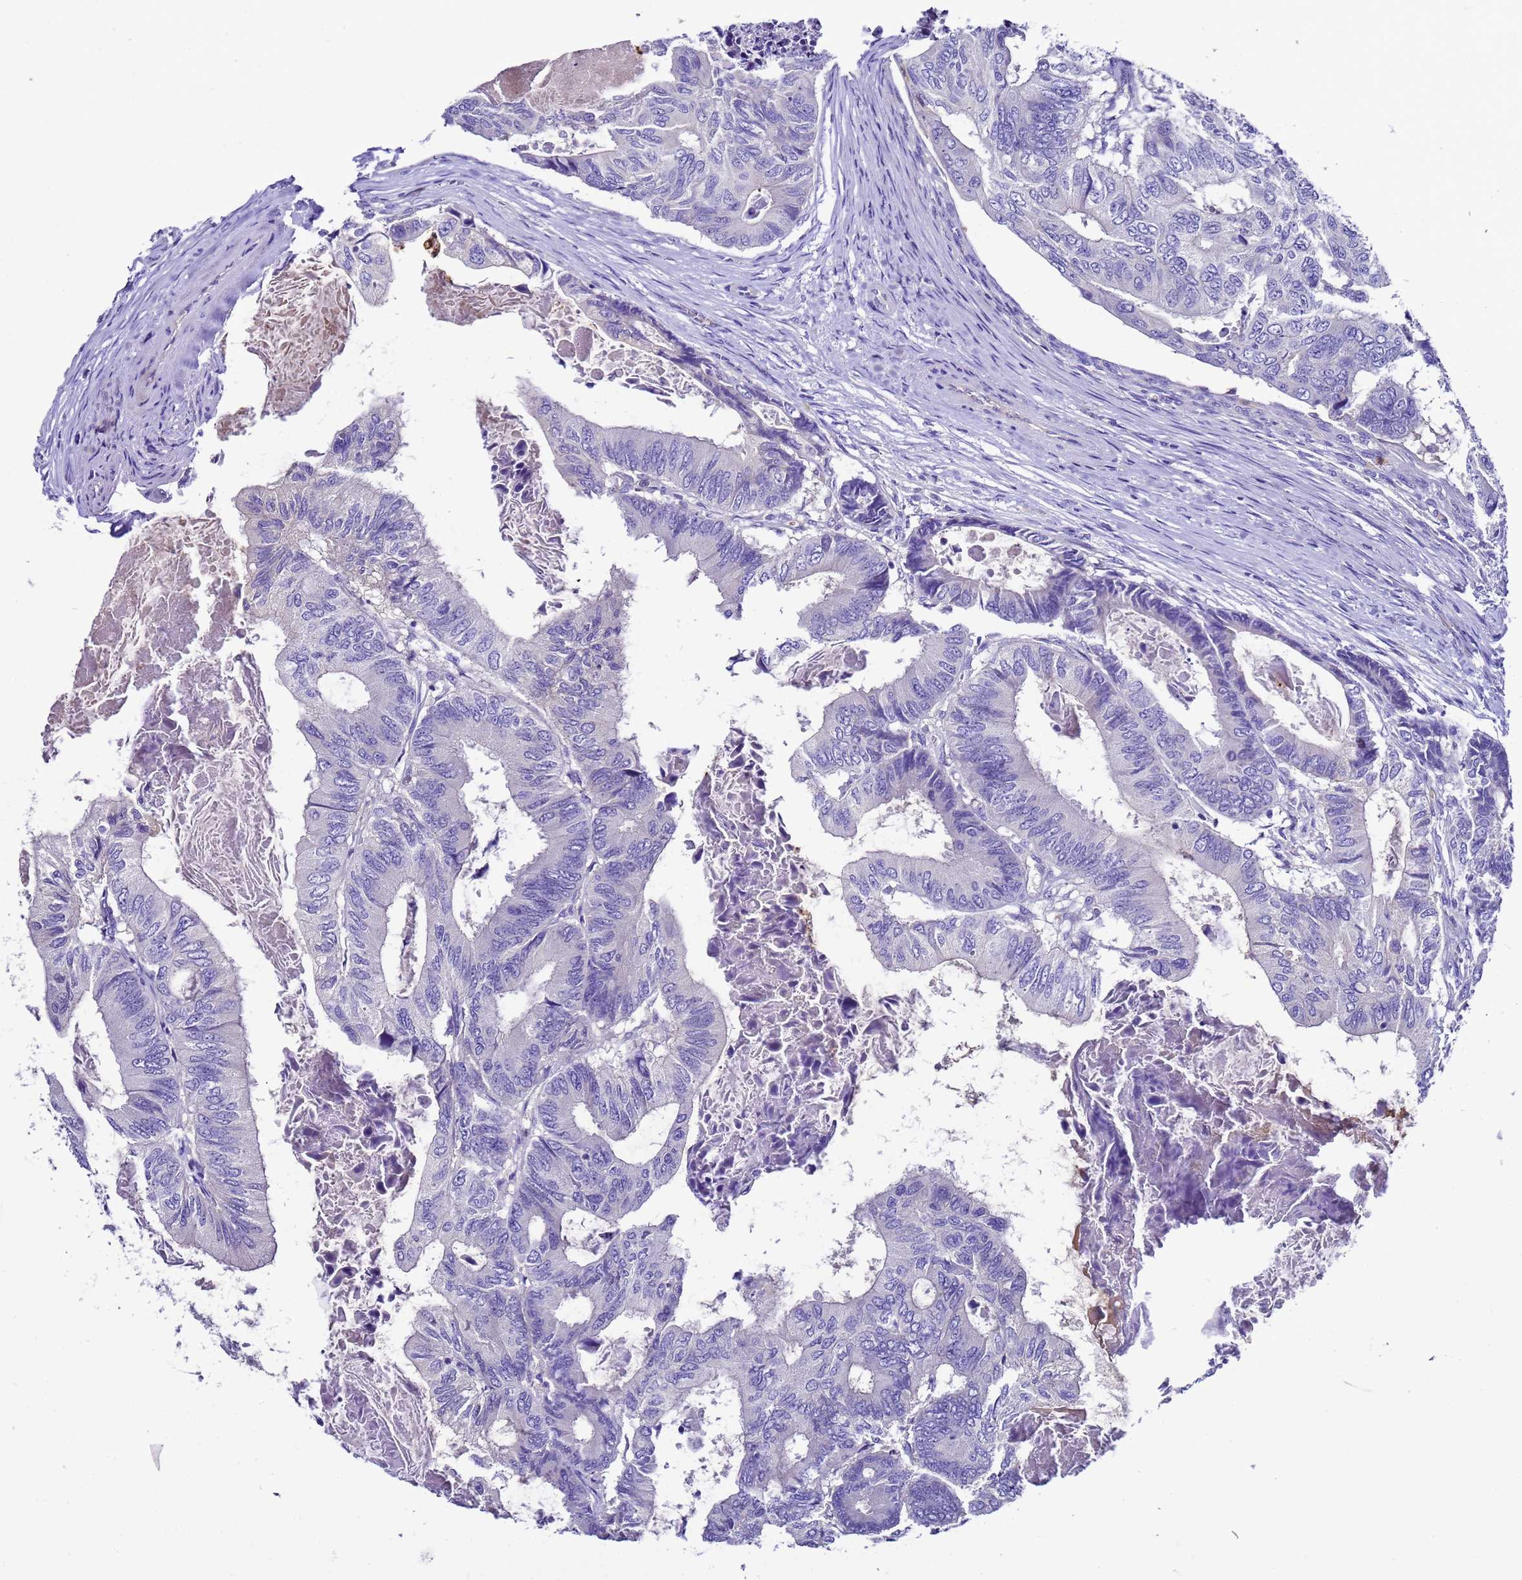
{"staining": {"intensity": "negative", "quantity": "none", "location": "none"}, "tissue": "colorectal cancer", "cell_type": "Tumor cells", "image_type": "cancer", "snomed": [{"axis": "morphology", "description": "Adenocarcinoma, NOS"}, {"axis": "topography", "description": "Colon"}], "caption": "IHC photomicrograph of neoplastic tissue: colorectal adenocarcinoma stained with DAB displays no significant protein expression in tumor cells.", "gene": "UGT2A1", "patient": {"sex": "male", "age": 85}}